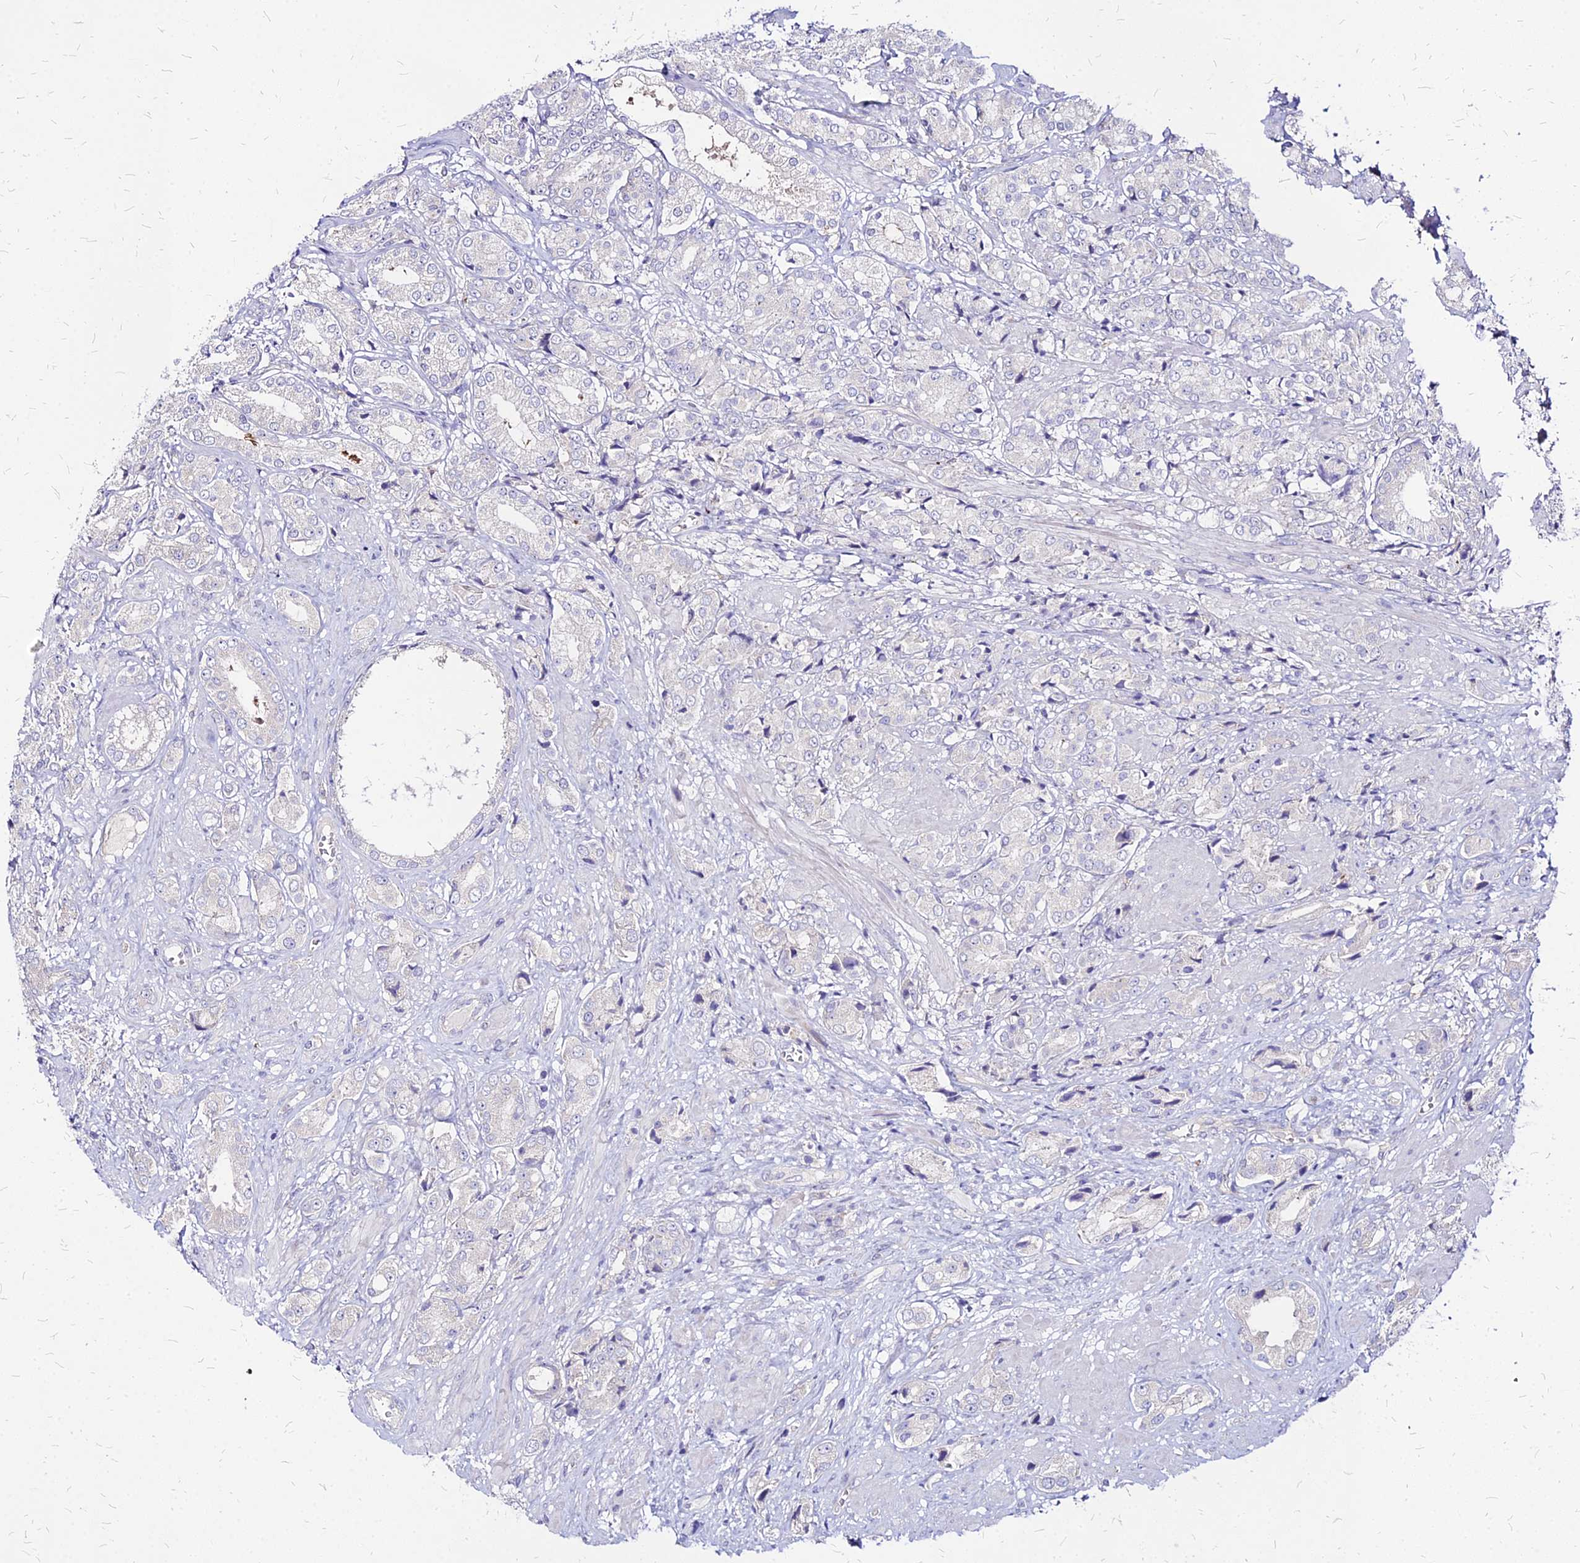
{"staining": {"intensity": "negative", "quantity": "none", "location": "none"}, "tissue": "prostate cancer", "cell_type": "Tumor cells", "image_type": "cancer", "snomed": [{"axis": "morphology", "description": "Adenocarcinoma, High grade"}, {"axis": "topography", "description": "Prostate and seminal vesicle, NOS"}], "caption": "The image demonstrates no significant staining in tumor cells of prostate cancer.", "gene": "COMMD10", "patient": {"sex": "male", "age": 64}}